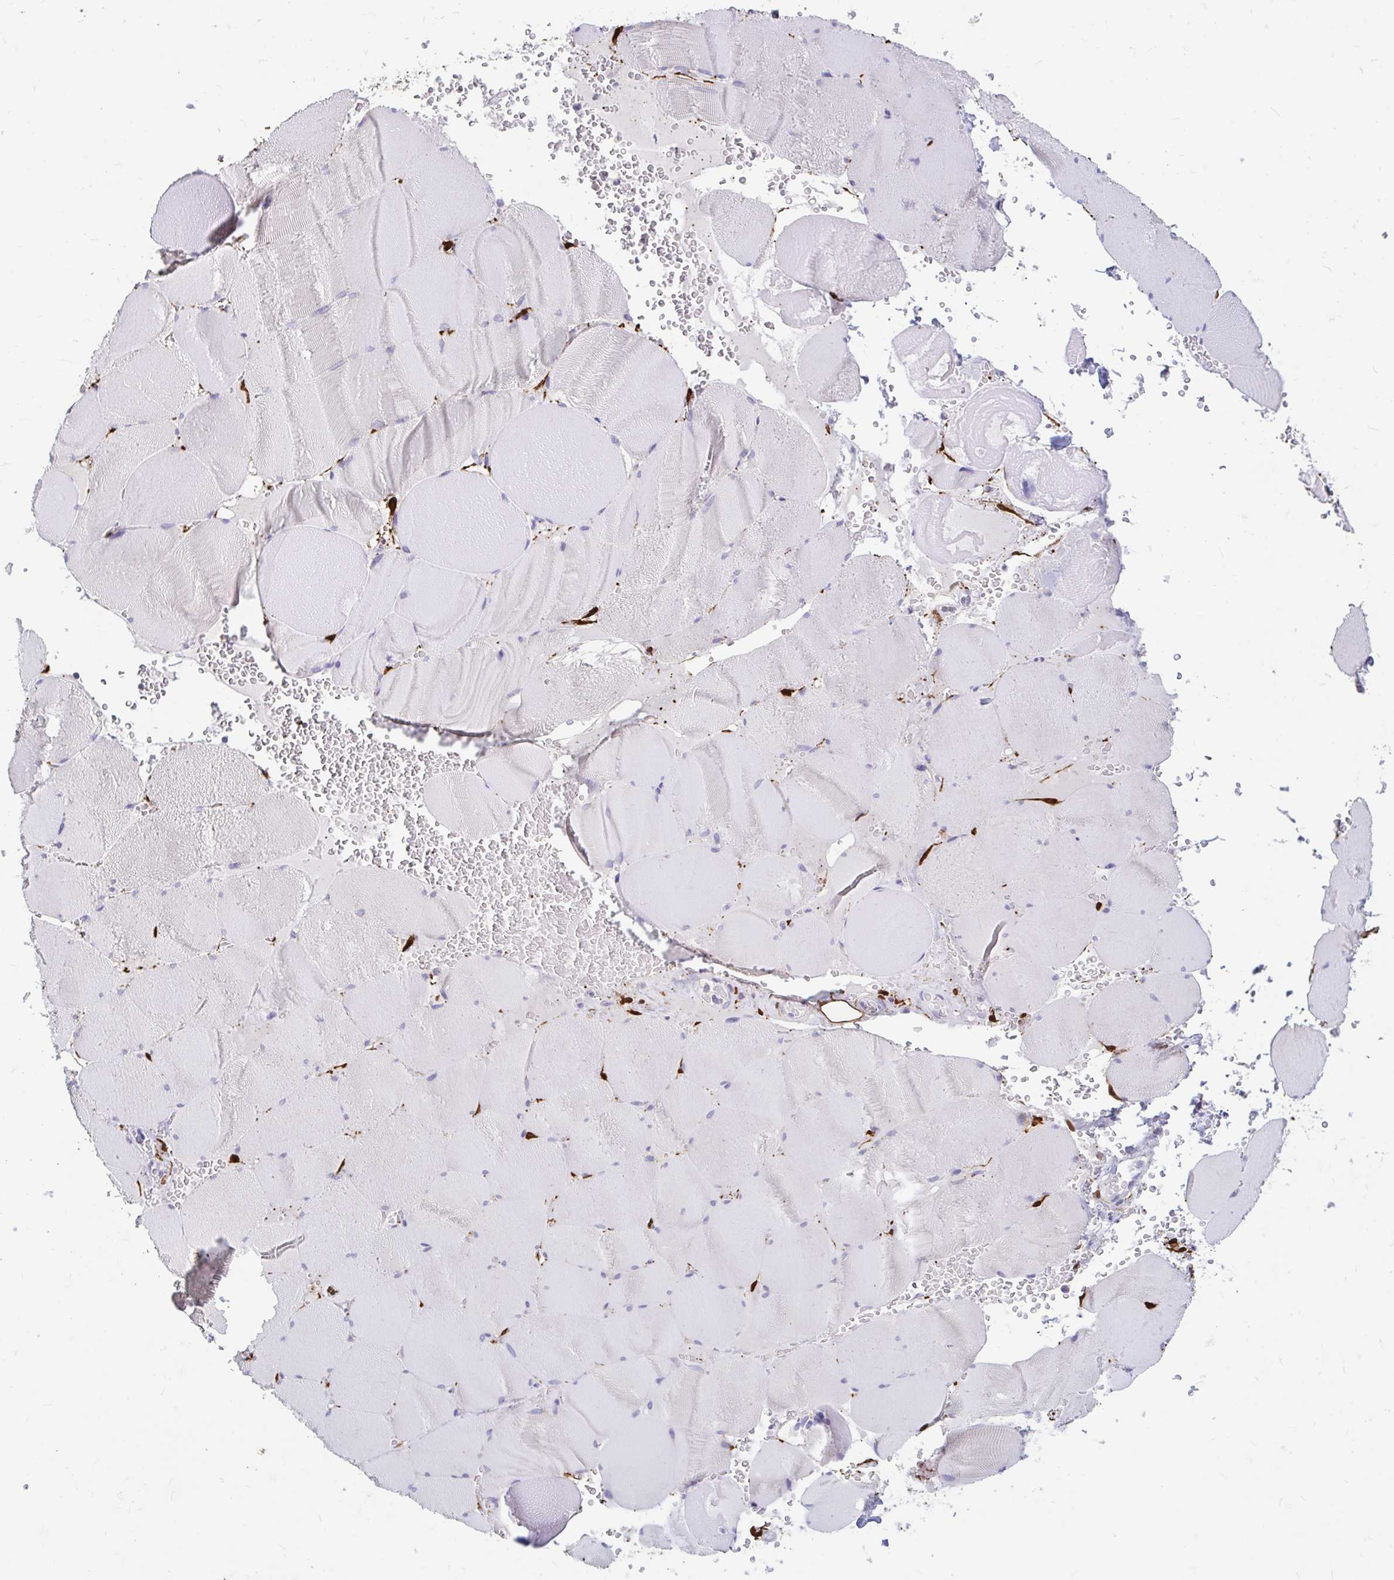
{"staining": {"intensity": "negative", "quantity": "none", "location": "none"}, "tissue": "skeletal muscle", "cell_type": "Myocytes", "image_type": "normal", "snomed": [{"axis": "morphology", "description": "Normal tissue, NOS"}, {"axis": "topography", "description": "Skeletal muscle"}, {"axis": "topography", "description": "Head-Neck"}], "caption": "IHC micrograph of benign human skeletal muscle stained for a protein (brown), which reveals no staining in myocytes.", "gene": "ADH1A", "patient": {"sex": "male", "age": 66}}